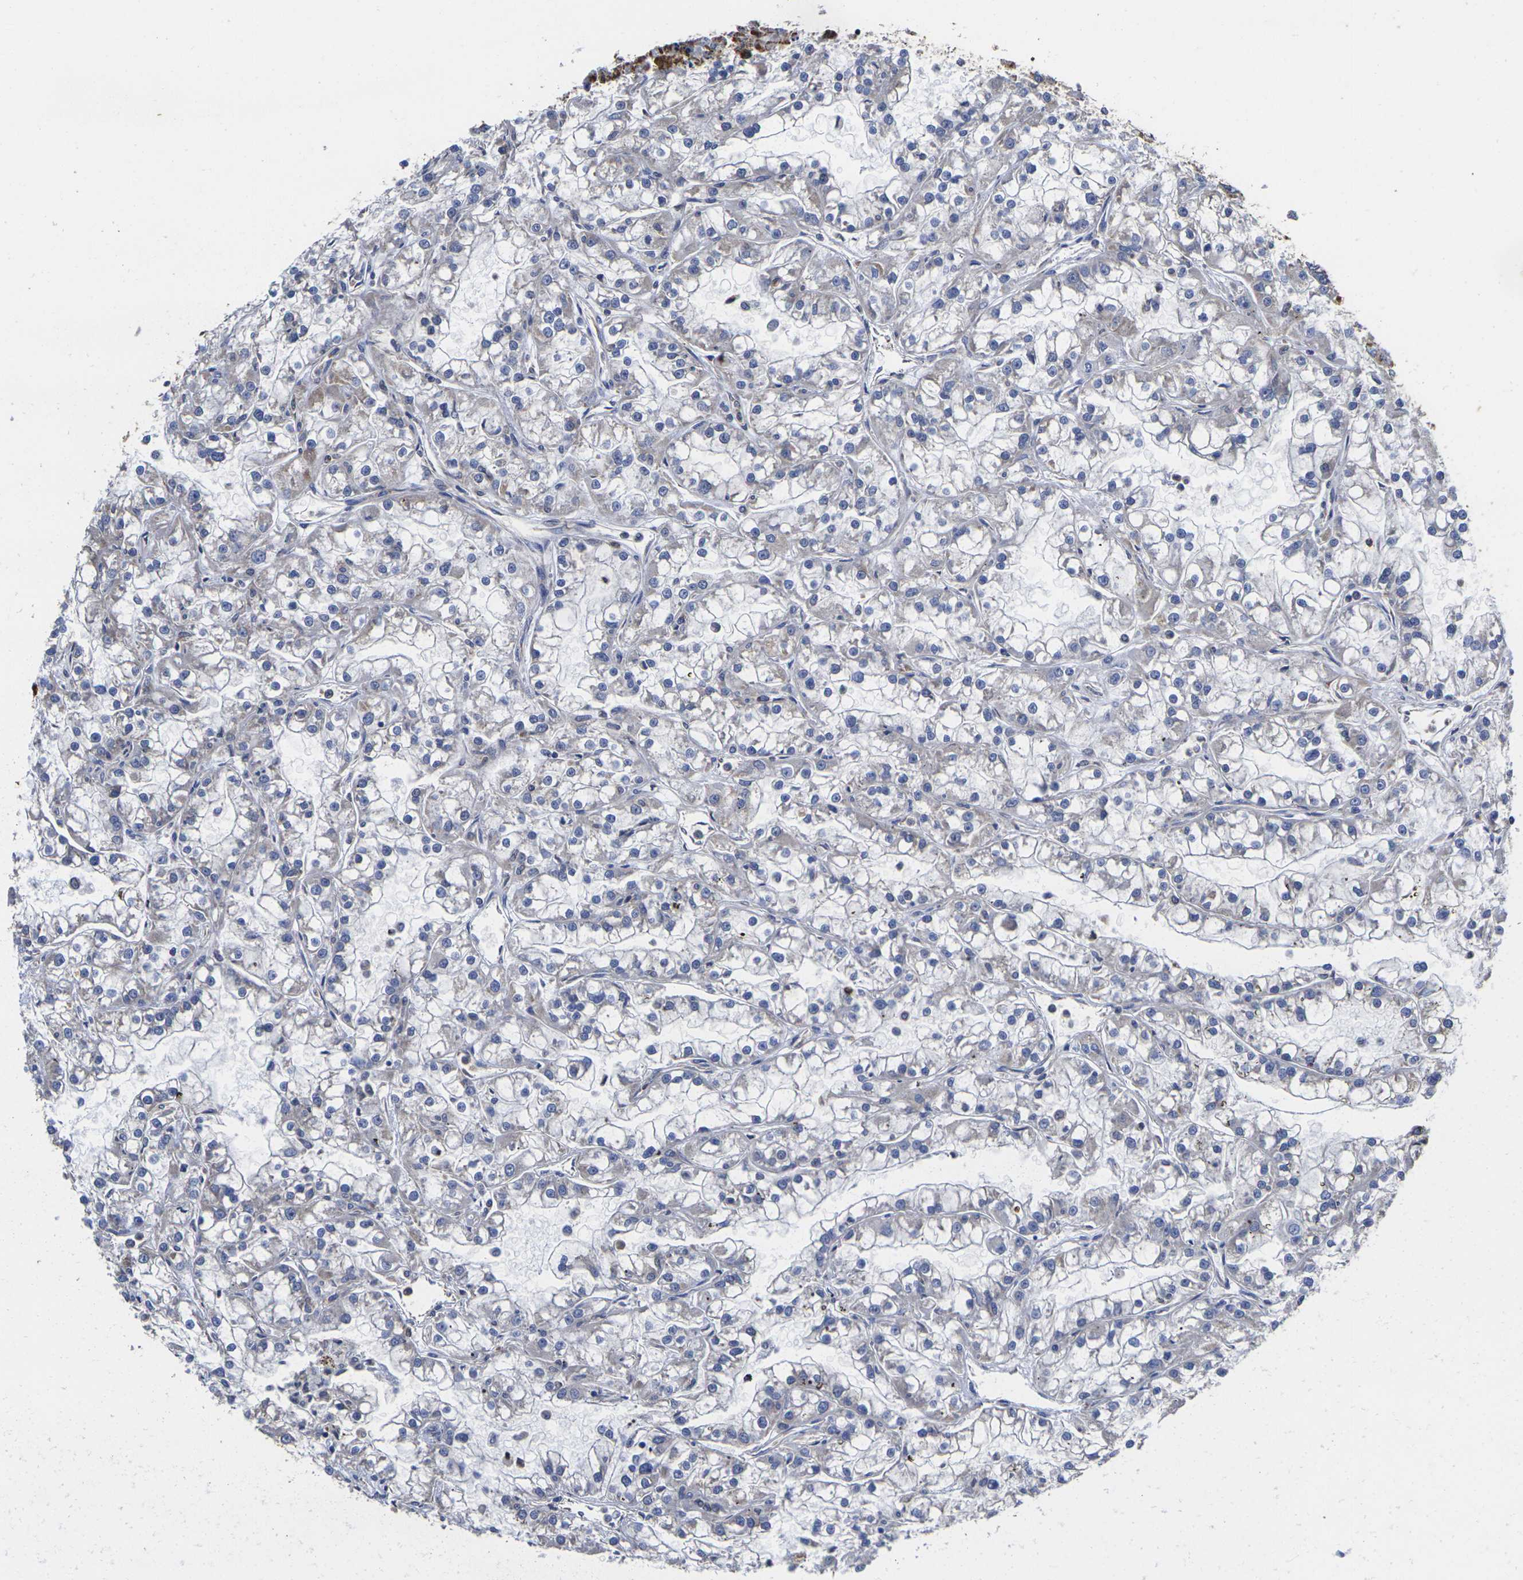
{"staining": {"intensity": "negative", "quantity": "none", "location": "none"}, "tissue": "renal cancer", "cell_type": "Tumor cells", "image_type": "cancer", "snomed": [{"axis": "morphology", "description": "Adenocarcinoma, NOS"}, {"axis": "topography", "description": "Kidney"}], "caption": "Immunohistochemical staining of renal adenocarcinoma shows no significant expression in tumor cells.", "gene": "P2RY11", "patient": {"sex": "female", "age": 52}}